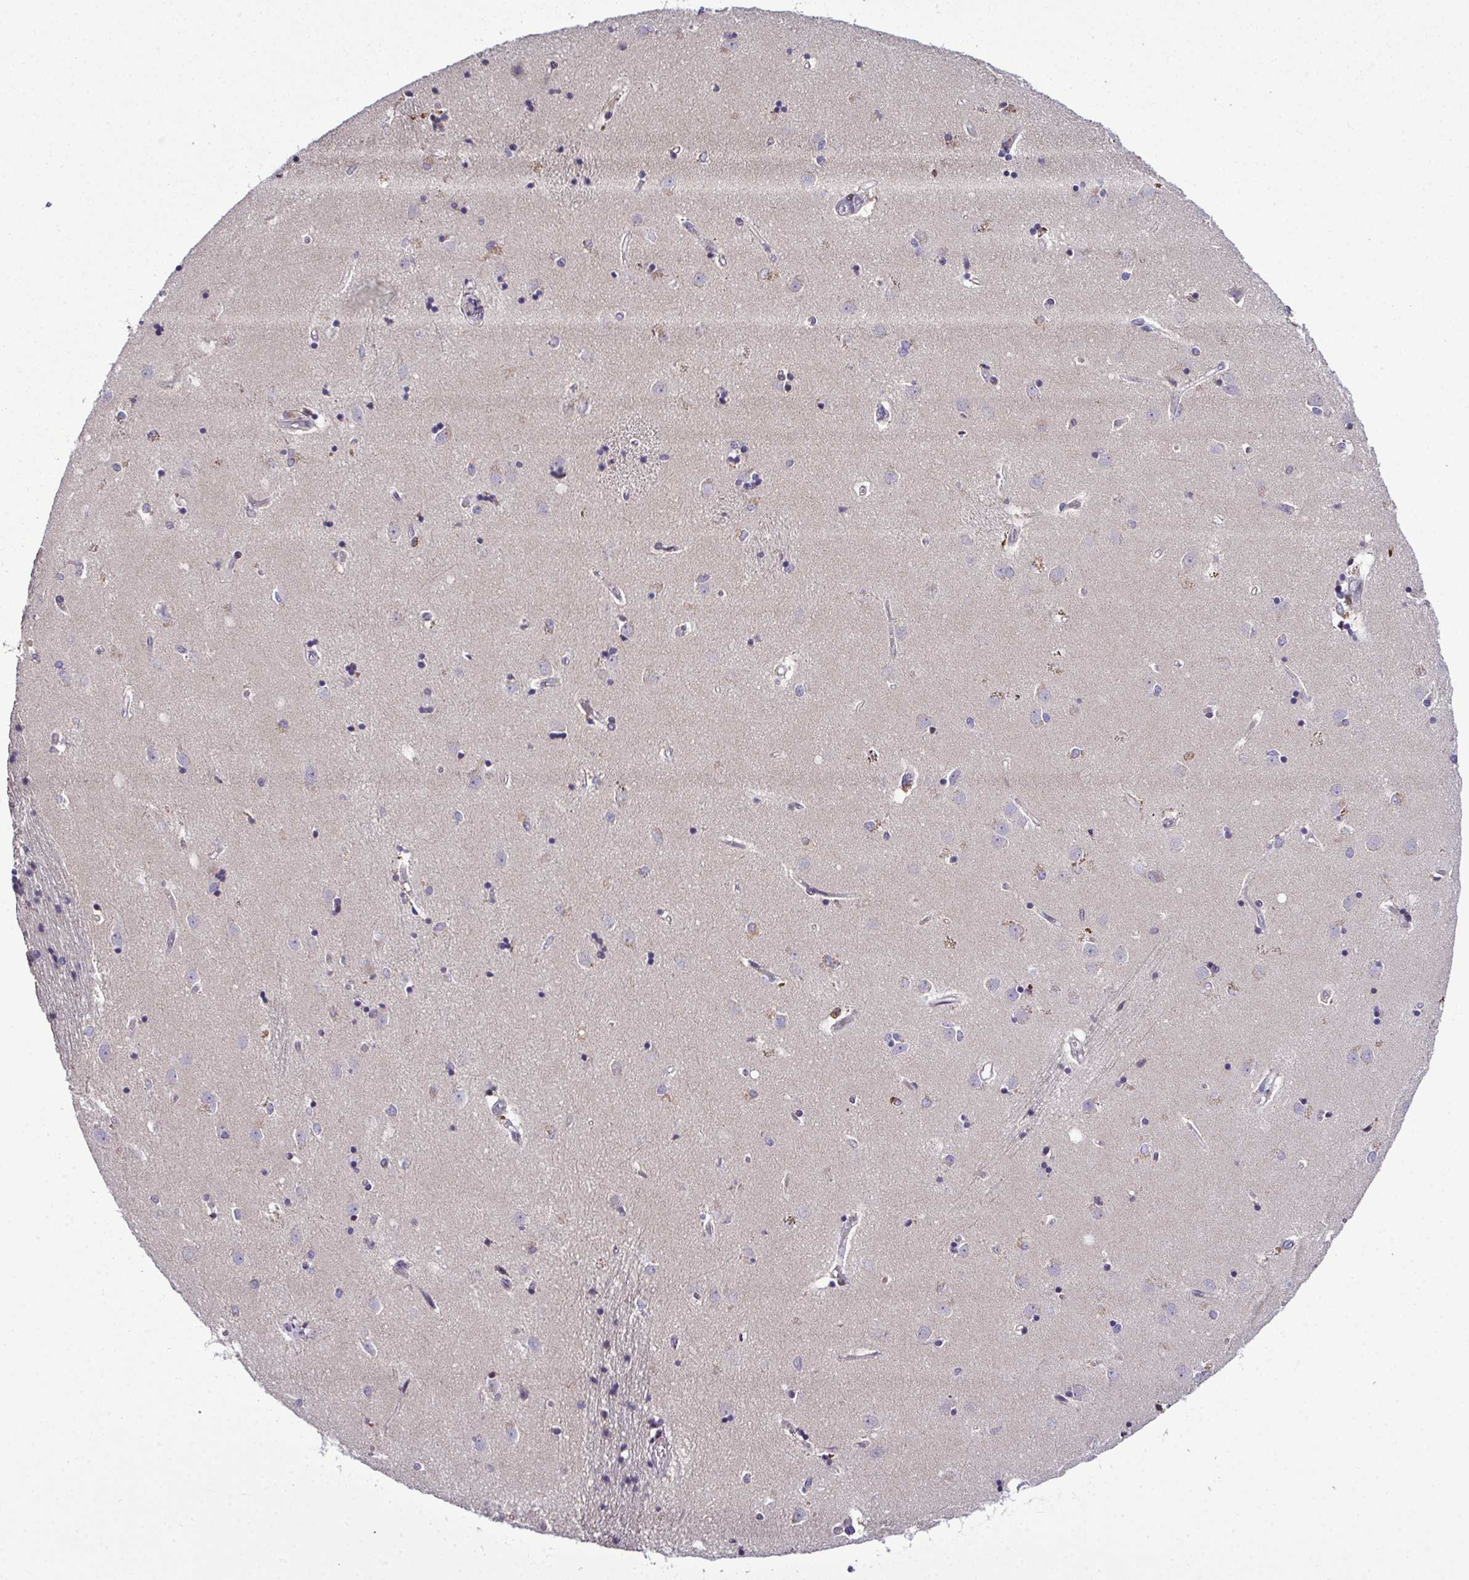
{"staining": {"intensity": "negative", "quantity": "none", "location": "none"}, "tissue": "caudate", "cell_type": "Glial cells", "image_type": "normal", "snomed": [{"axis": "morphology", "description": "Normal tissue, NOS"}, {"axis": "topography", "description": "Lateral ventricle wall"}], "caption": "This micrograph is of normal caudate stained with immunohistochemistry to label a protein in brown with the nuclei are counter-stained blue. There is no staining in glial cells.", "gene": "ODF1", "patient": {"sex": "male", "age": 54}}